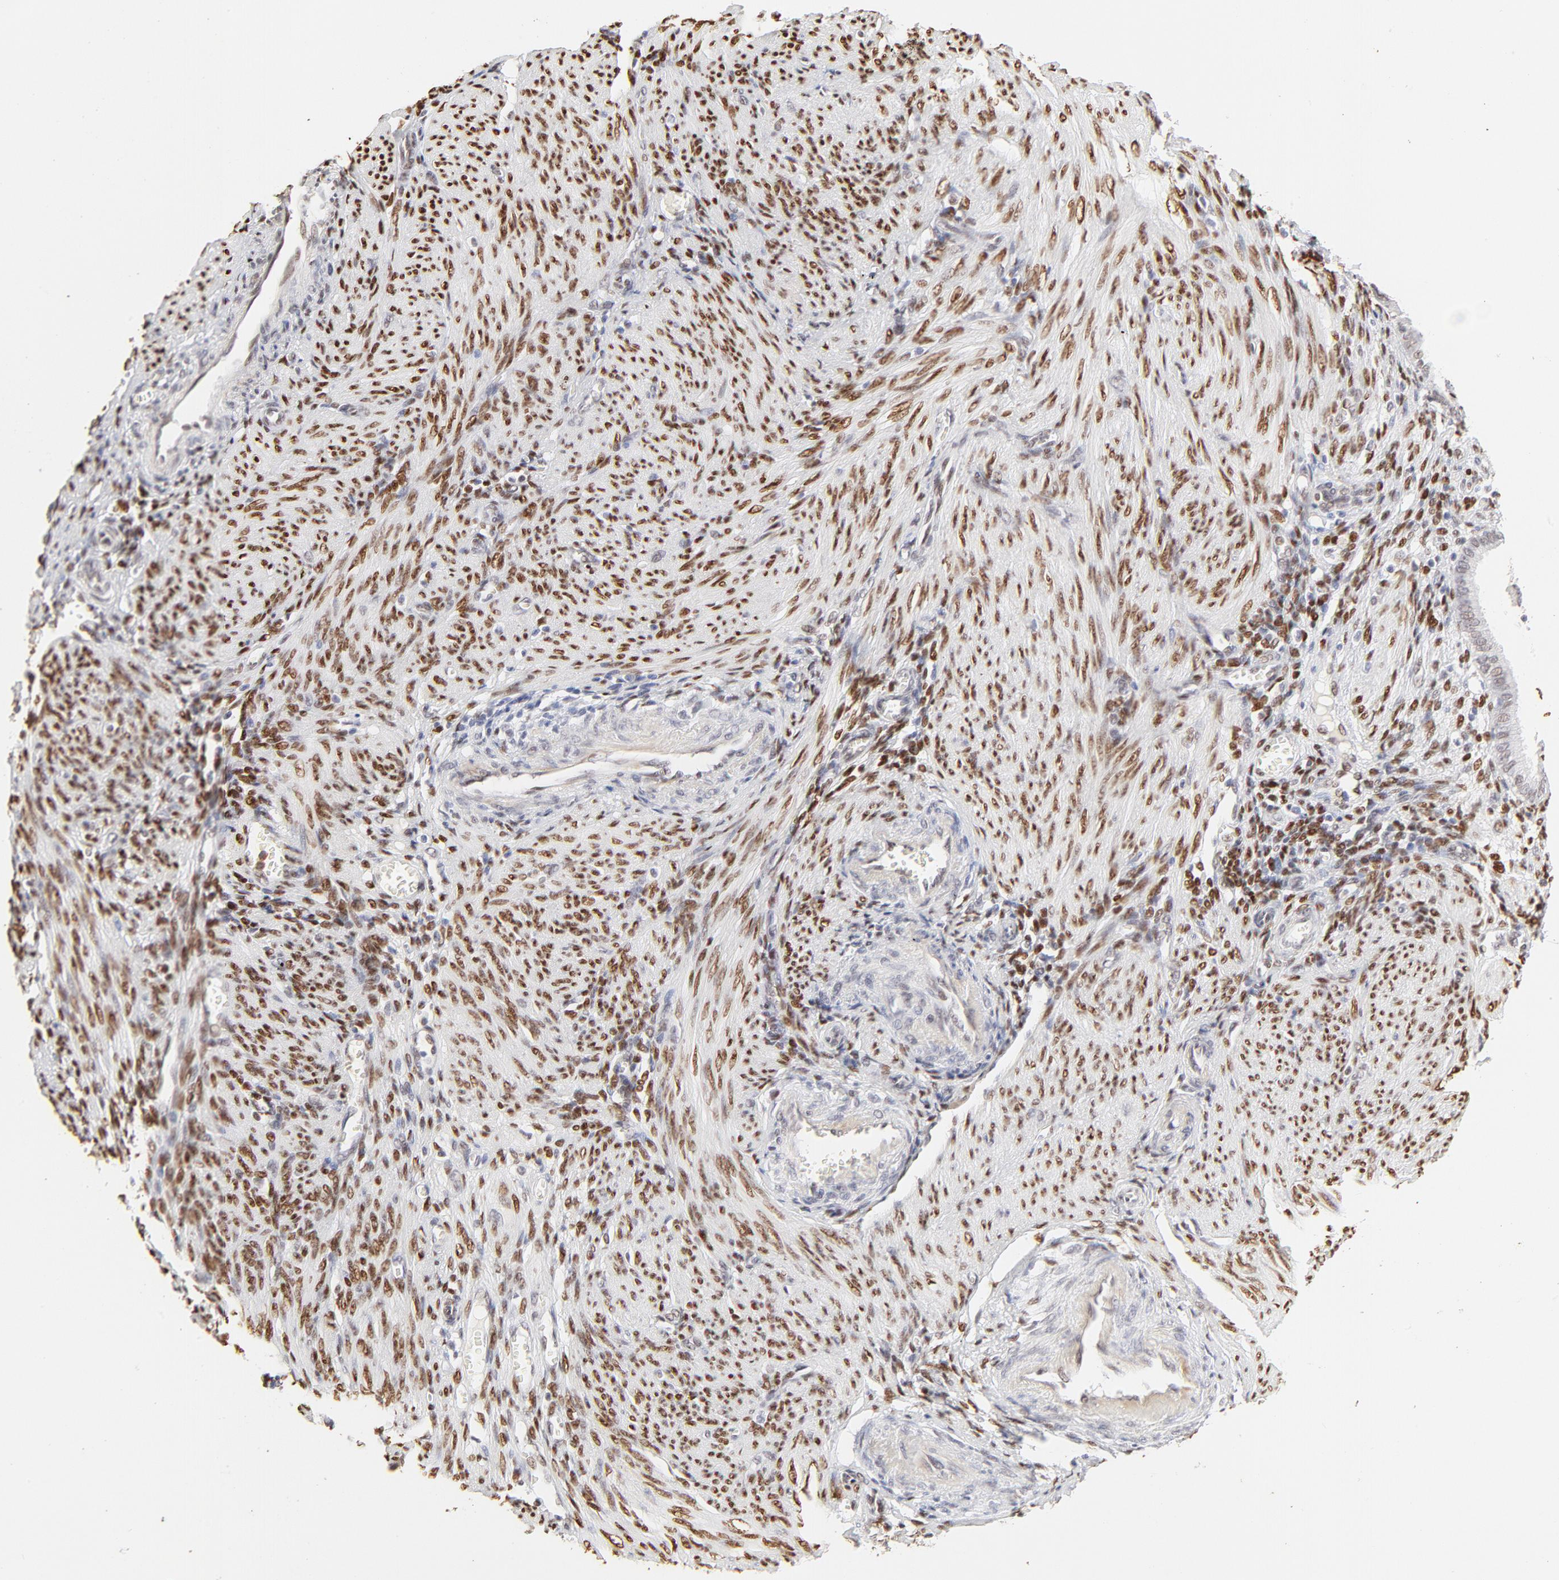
{"staining": {"intensity": "strong", "quantity": ">75%", "location": "nuclear"}, "tissue": "endometrium", "cell_type": "Cells in endometrial stroma", "image_type": "normal", "snomed": [{"axis": "morphology", "description": "Normal tissue, NOS"}, {"axis": "topography", "description": "Endometrium"}], "caption": "There is high levels of strong nuclear expression in cells in endometrial stroma of benign endometrium, as demonstrated by immunohistochemical staining (brown color).", "gene": "PBX1", "patient": {"sex": "female", "age": 72}}